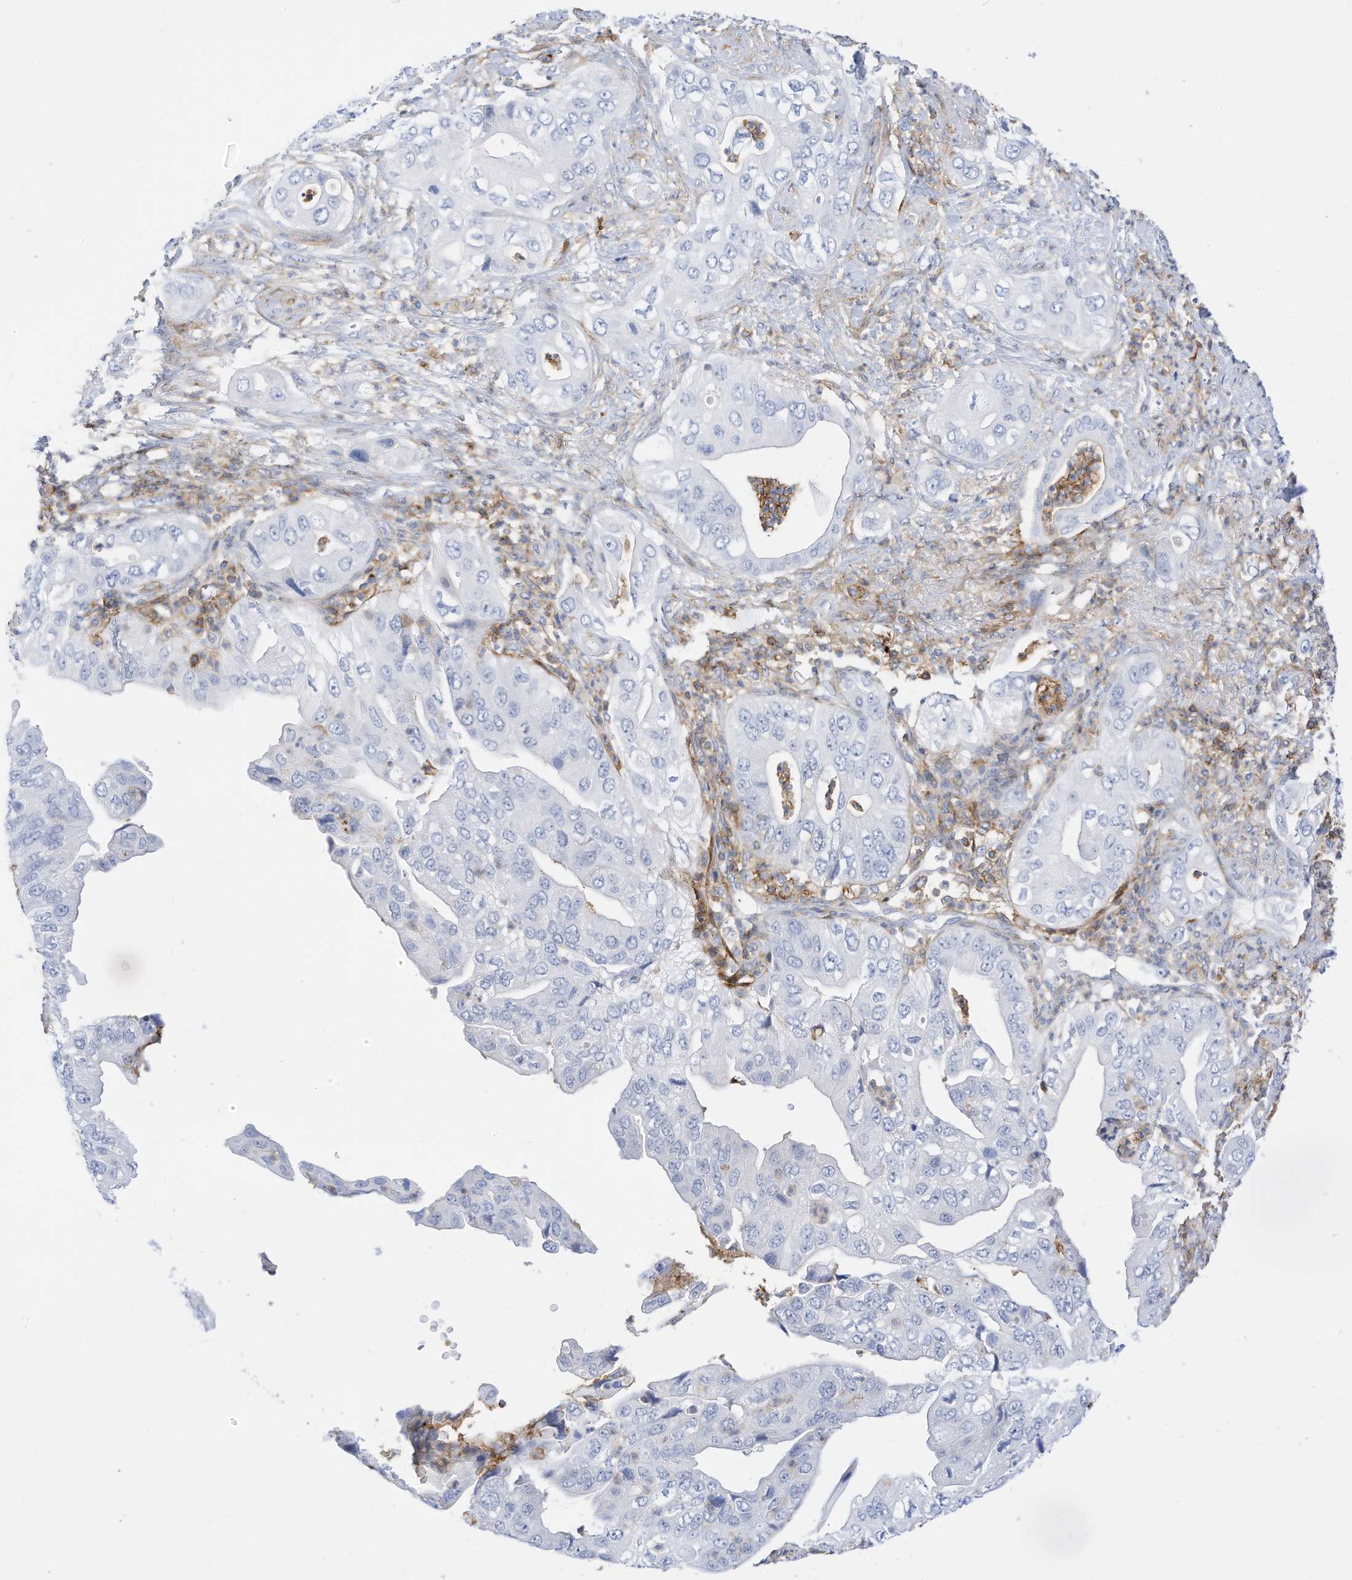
{"staining": {"intensity": "negative", "quantity": "none", "location": "none"}, "tissue": "pancreatic cancer", "cell_type": "Tumor cells", "image_type": "cancer", "snomed": [{"axis": "morphology", "description": "Adenocarcinoma, NOS"}, {"axis": "topography", "description": "Pancreas"}], "caption": "This is an immunohistochemistry (IHC) histopathology image of human pancreatic adenocarcinoma. There is no positivity in tumor cells.", "gene": "TXNDC9", "patient": {"sex": "female", "age": 78}}